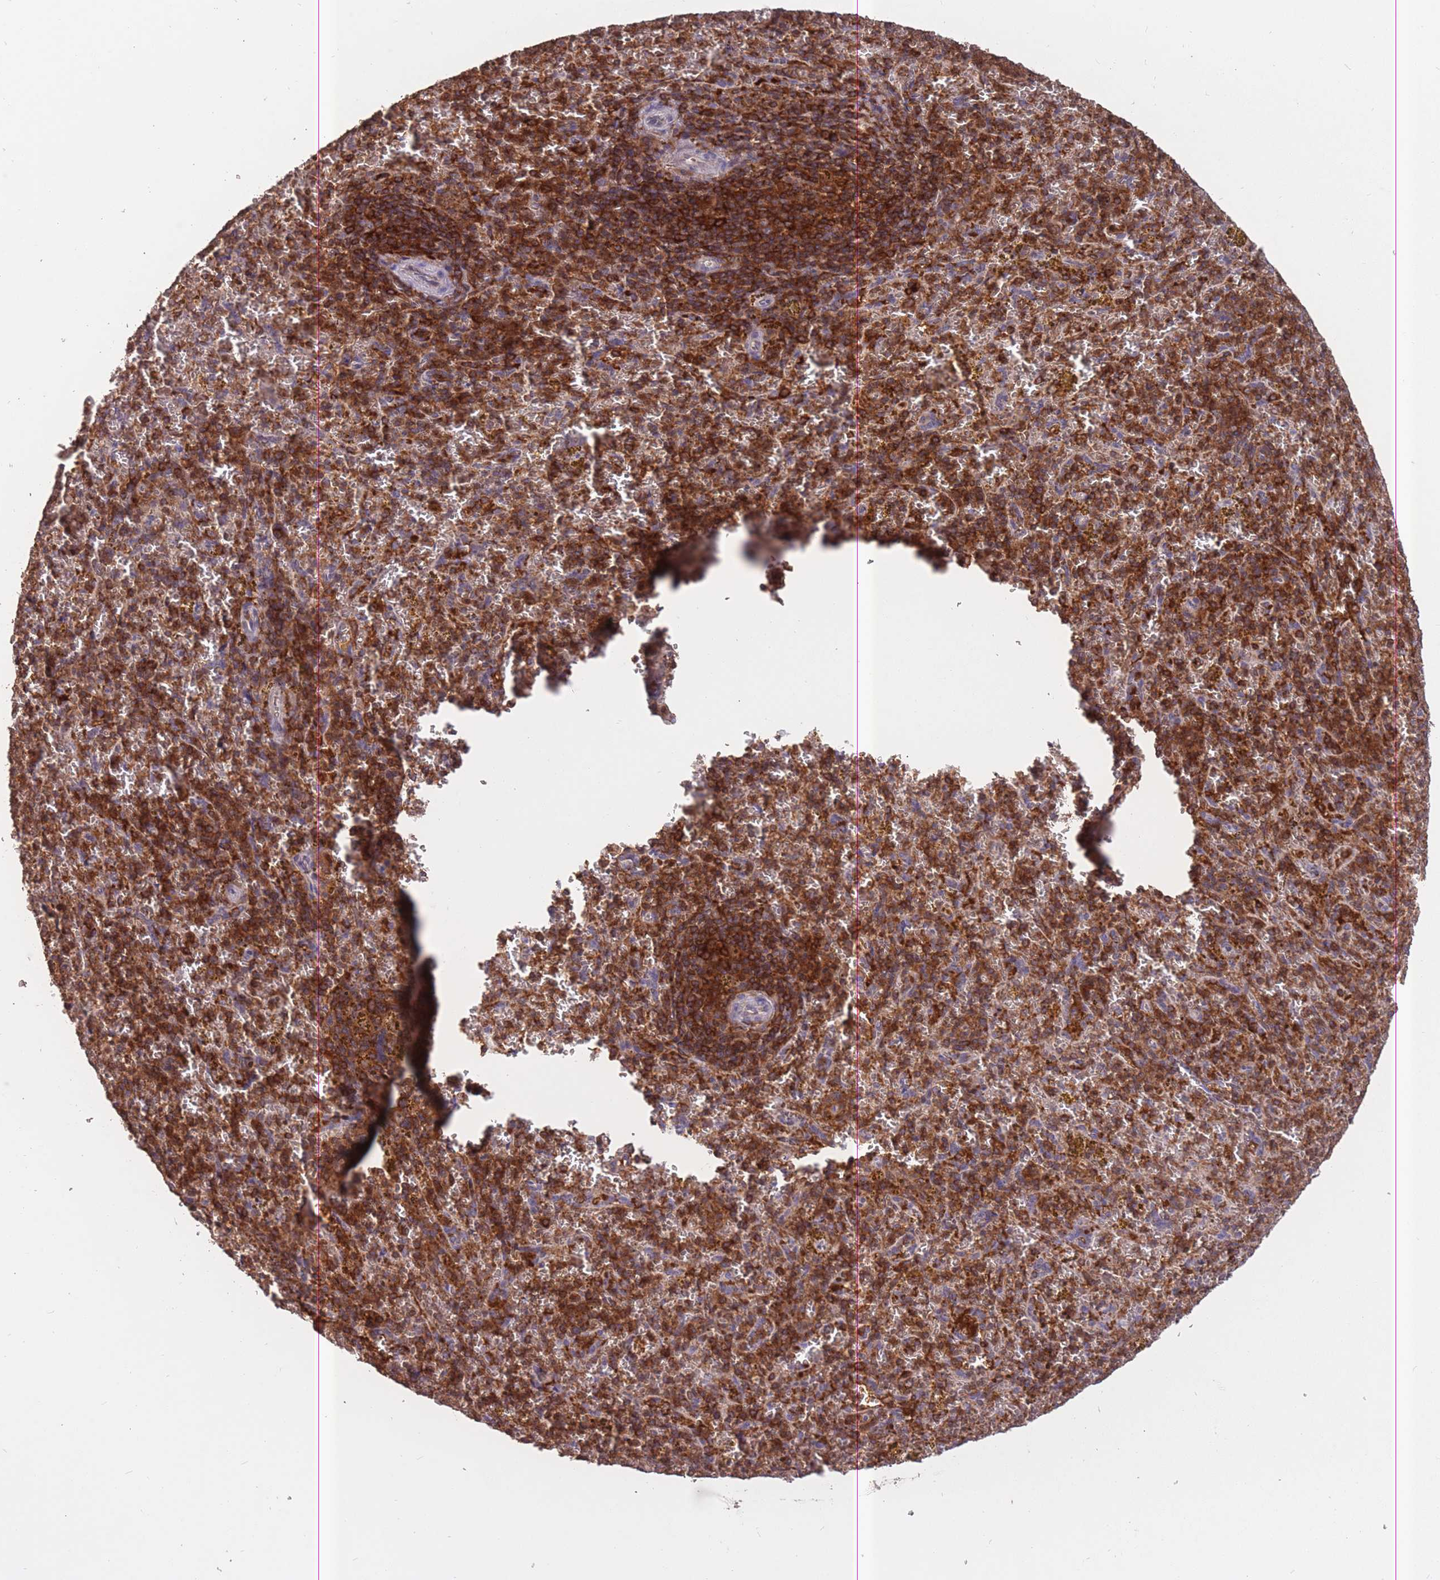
{"staining": {"intensity": "moderate", "quantity": ">75%", "location": "cytoplasmic/membranous"}, "tissue": "spleen", "cell_type": "Cells in red pulp", "image_type": "normal", "snomed": [{"axis": "morphology", "description": "Normal tissue, NOS"}, {"axis": "topography", "description": "Spleen"}], "caption": "The image displays immunohistochemical staining of benign spleen. There is moderate cytoplasmic/membranous expression is present in approximately >75% of cells in red pulp. The staining was performed using DAB to visualize the protein expression in brown, while the nuclei were stained in blue with hematoxylin (Magnification: 20x).", "gene": "GMIP", "patient": {"sex": "male", "age": 57}}